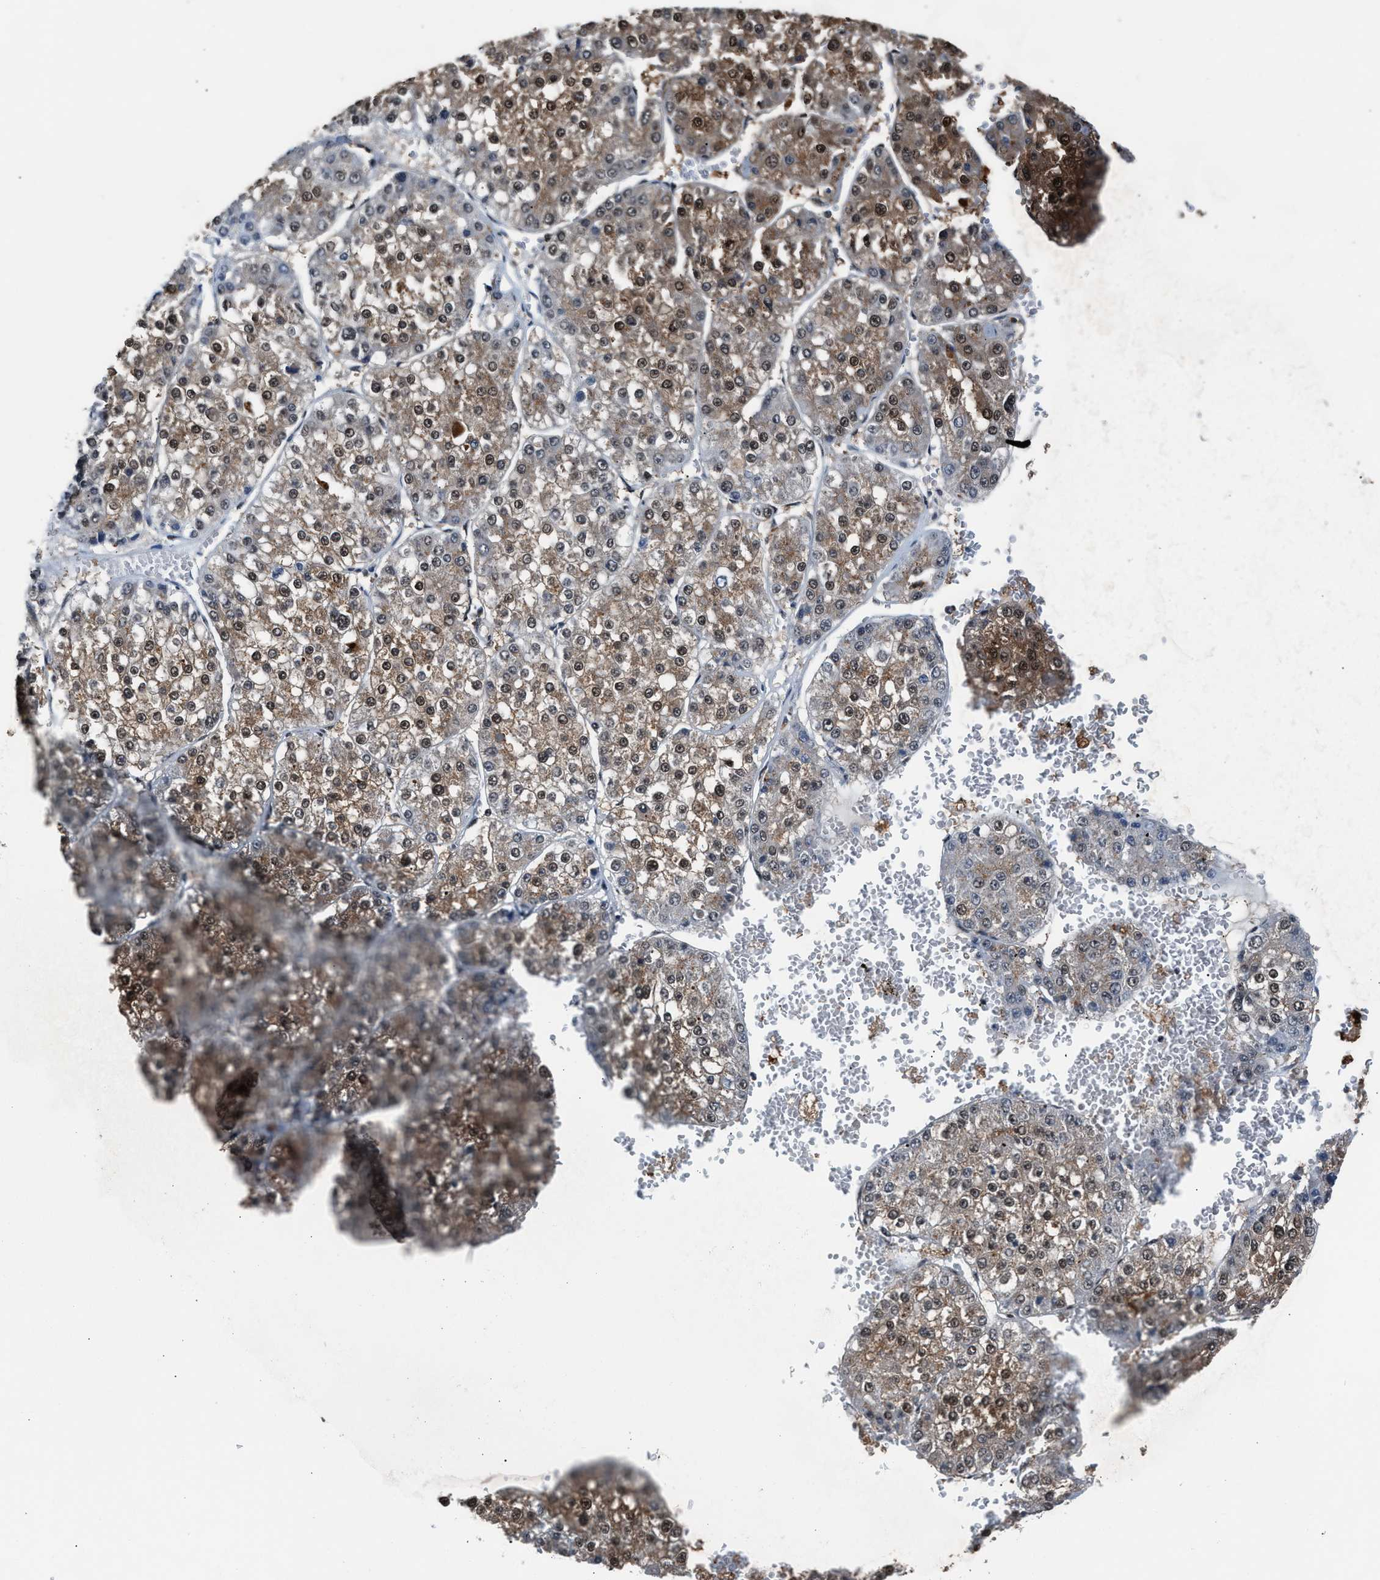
{"staining": {"intensity": "weak", "quantity": ">75%", "location": "cytoplasmic/membranous,nuclear"}, "tissue": "liver cancer", "cell_type": "Tumor cells", "image_type": "cancer", "snomed": [{"axis": "morphology", "description": "Carcinoma, Hepatocellular, NOS"}, {"axis": "topography", "description": "Liver"}], "caption": "Liver cancer tissue demonstrates weak cytoplasmic/membranous and nuclear expression in about >75% of tumor cells", "gene": "CENPP", "patient": {"sex": "female", "age": 73}}